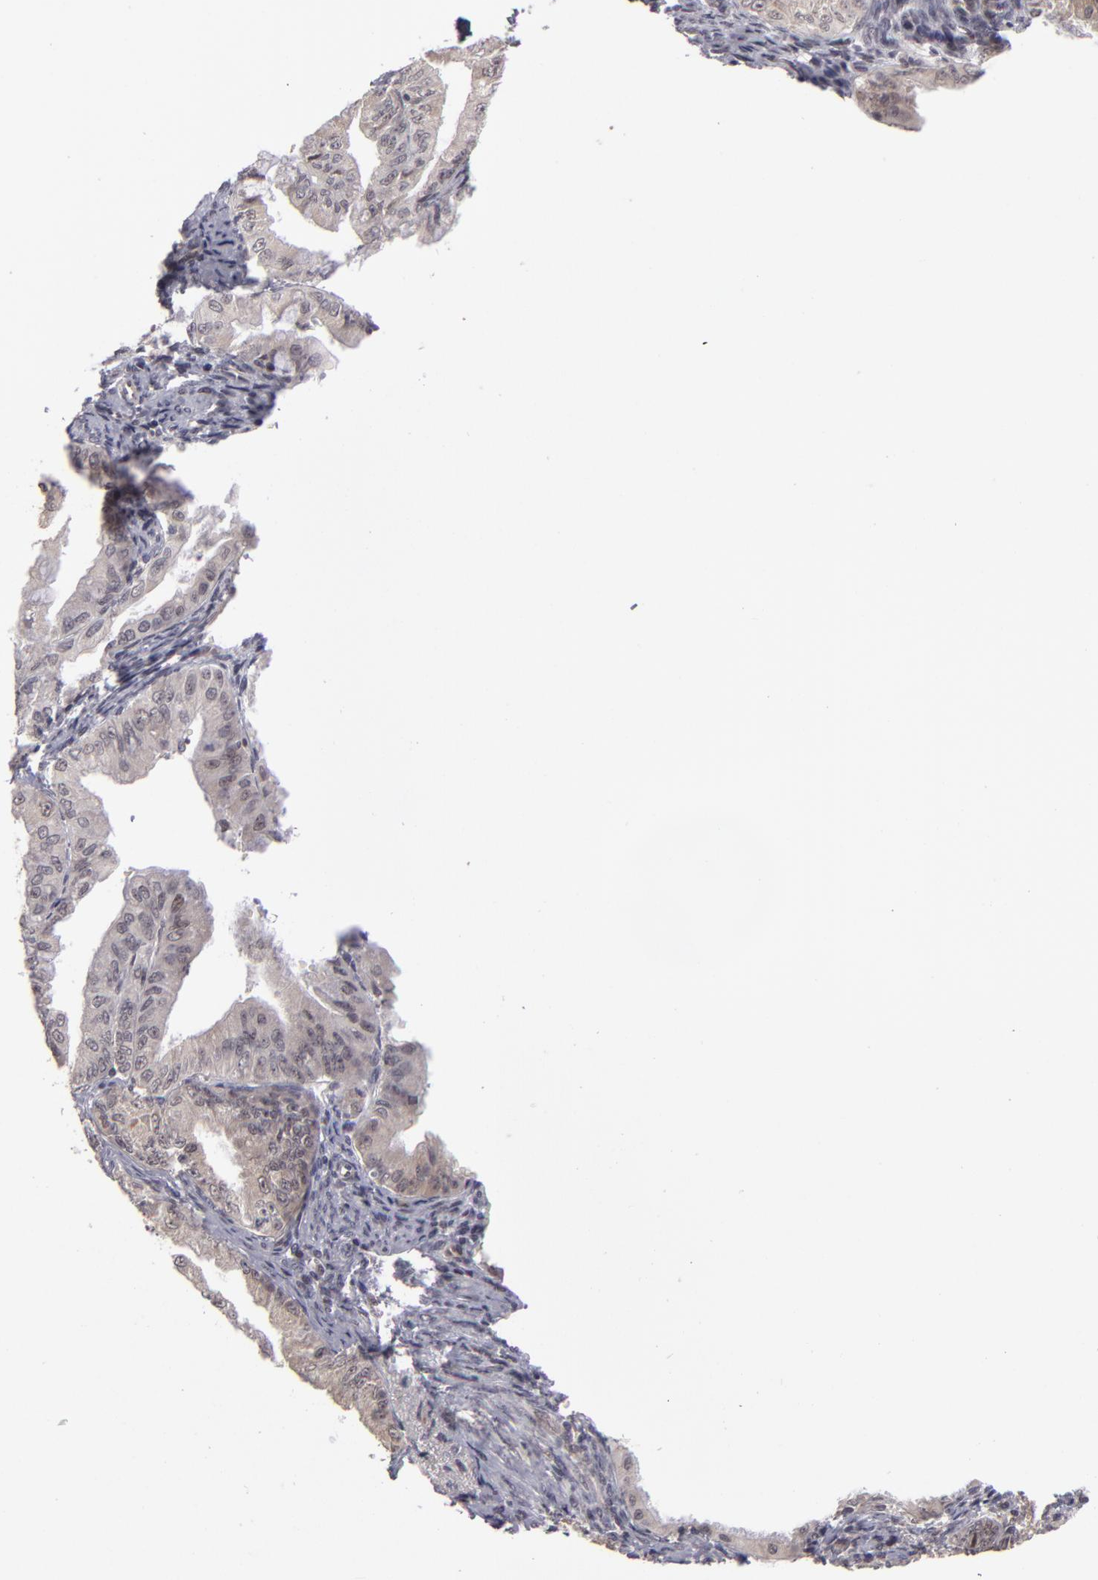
{"staining": {"intensity": "weak", "quantity": "<25%", "location": "nuclear"}, "tissue": "endometrial cancer", "cell_type": "Tumor cells", "image_type": "cancer", "snomed": [{"axis": "morphology", "description": "Adenocarcinoma, NOS"}, {"axis": "topography", "description": "Endometrium"}], "caption": "Tumor cells are negative for brown protein staining in endometrial cancer (adenocarcinoma).", "gene": "ZNF133", "patient": {"sex": "female", "age": 76}}